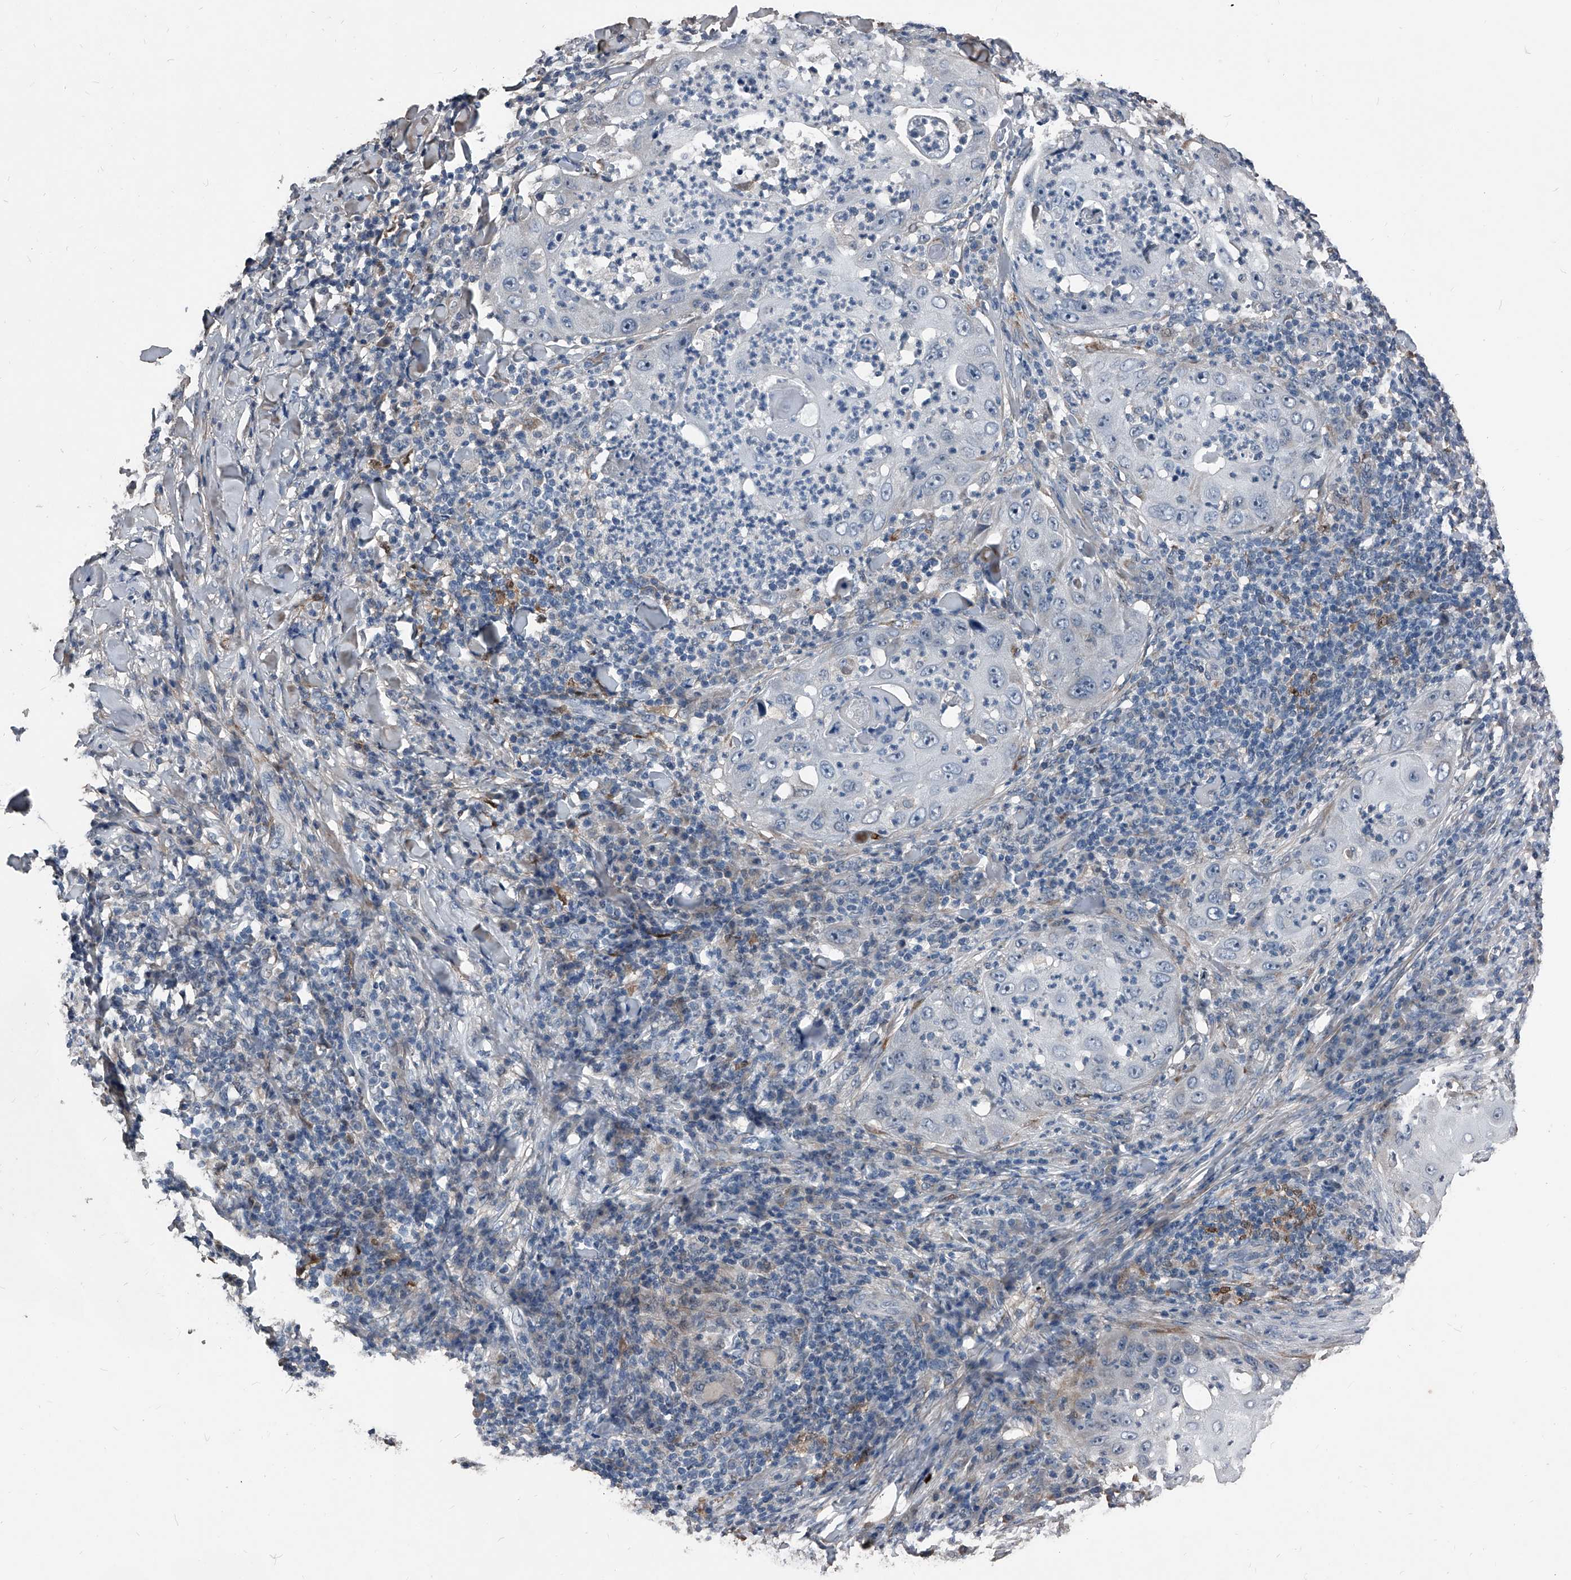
{"staining": {"intensity": "negative", "quantity": "none", "location": "none"}, "tissue": "skin cancer", "cell_type": "Tumor cells", "image_type": "cancer", "snomed": [{"axis": "morphology", "description": "Squamous cell carcinoma, NOS"}, {"axis": "topography", "description": "Skin"}], "caption": "Tumor cells show no significant staining in squamous cell carcinoma (skin).", "gene": "PHACTR1", "patient": {"sex": "female", "age": 44}}